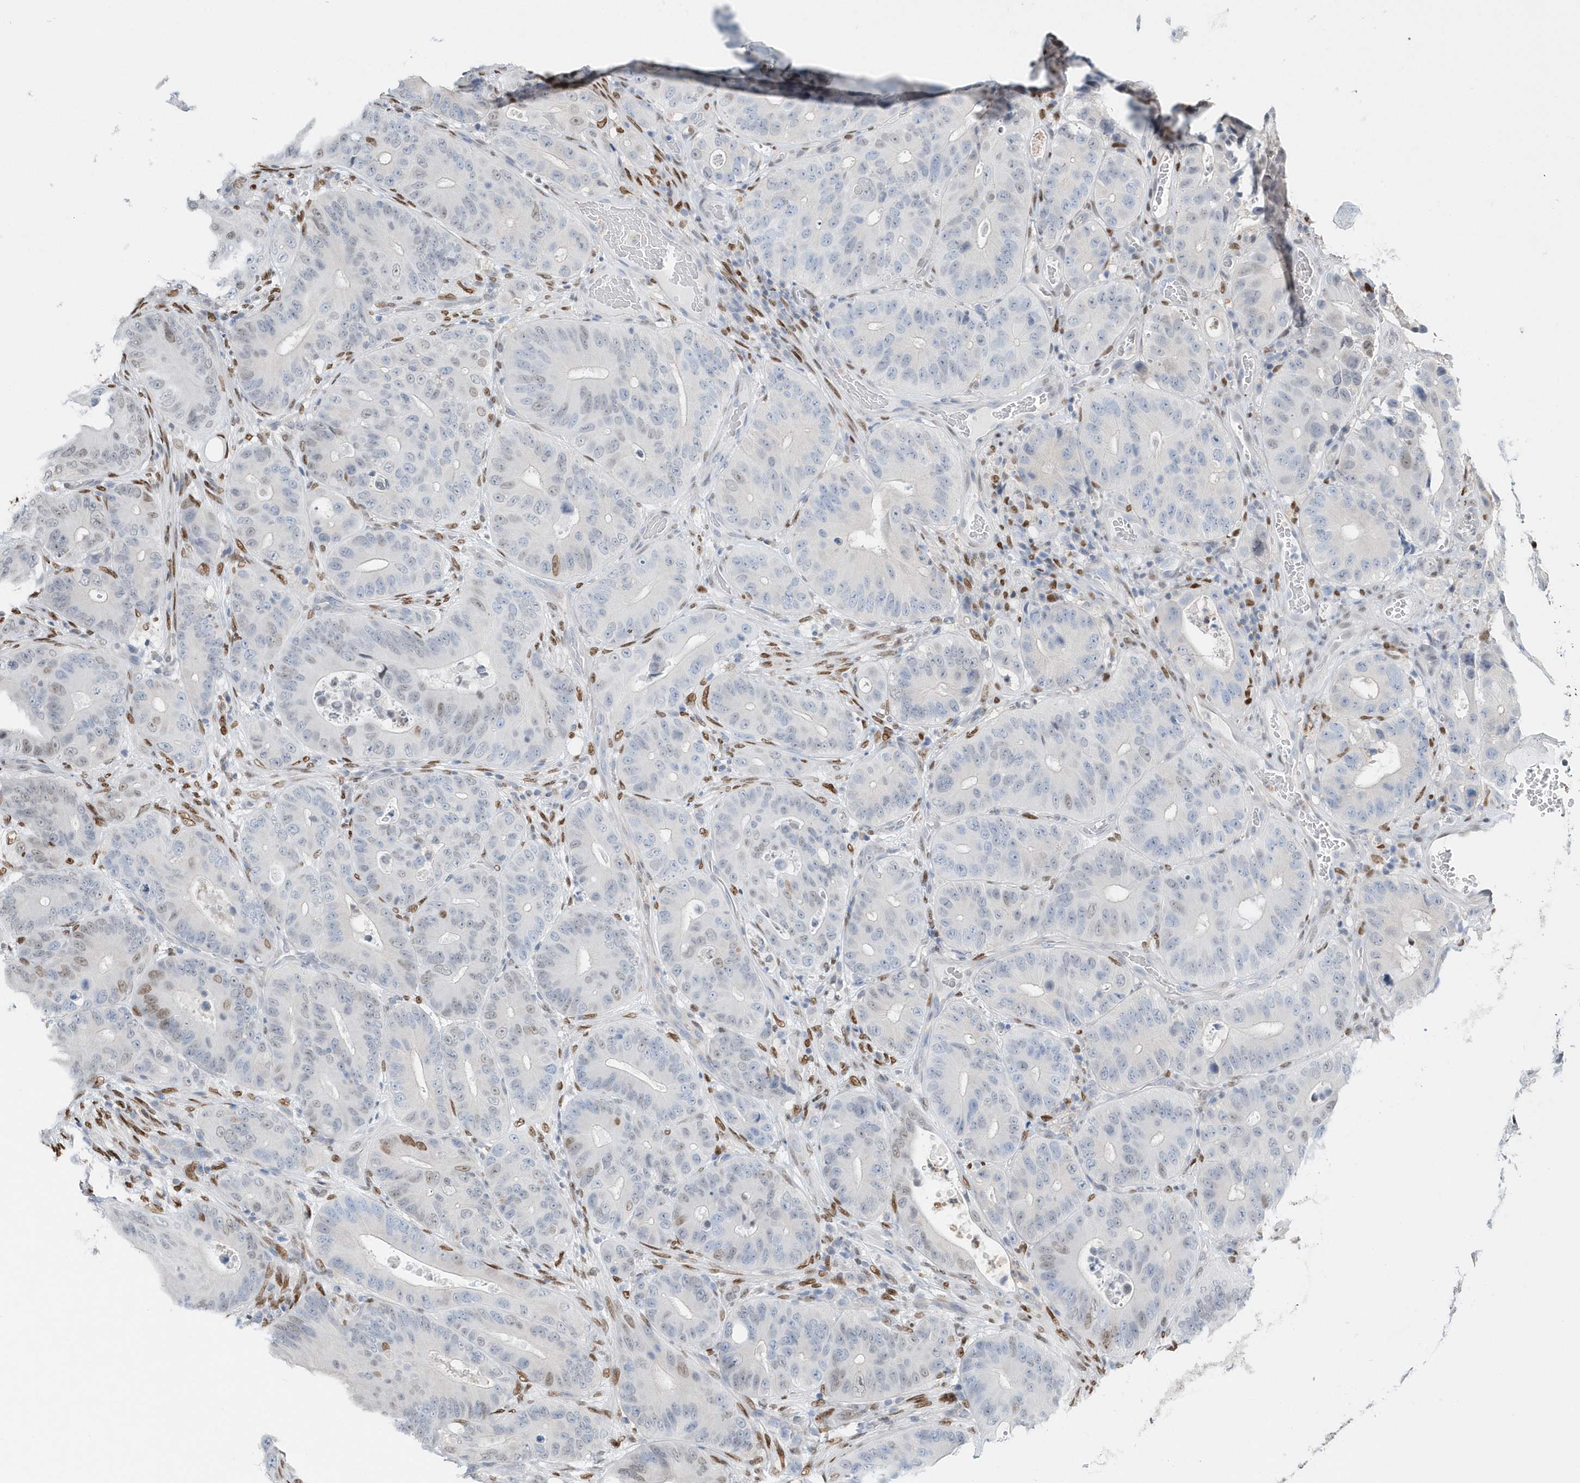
{"staining": {"intensity": "moderate", "quantity": "<25%", "location": "nuclear"}, "tissue": "colorectal cancer", "cell_type": "Tumor cells", "image_type": "cancer", "snomed": [{"axis": "morphology", "description": "Adenocarcinoma, NOS"}, {"axis": "topography", "description": "Colon"}], "caption": "High-magnification brightfield microscopy of colorectal adenocarcinoma stained with DAB (brown) and counterstained with hematoxylin (blue). tumor cells exhibit moderate nuclear expression is seen in approximately<25% of cells. The protein of interest is shown in brown color, while the nuclei are stained blue.", "gene": "MACROH2A2", "patient": {"sex": "male", "age": 83}}